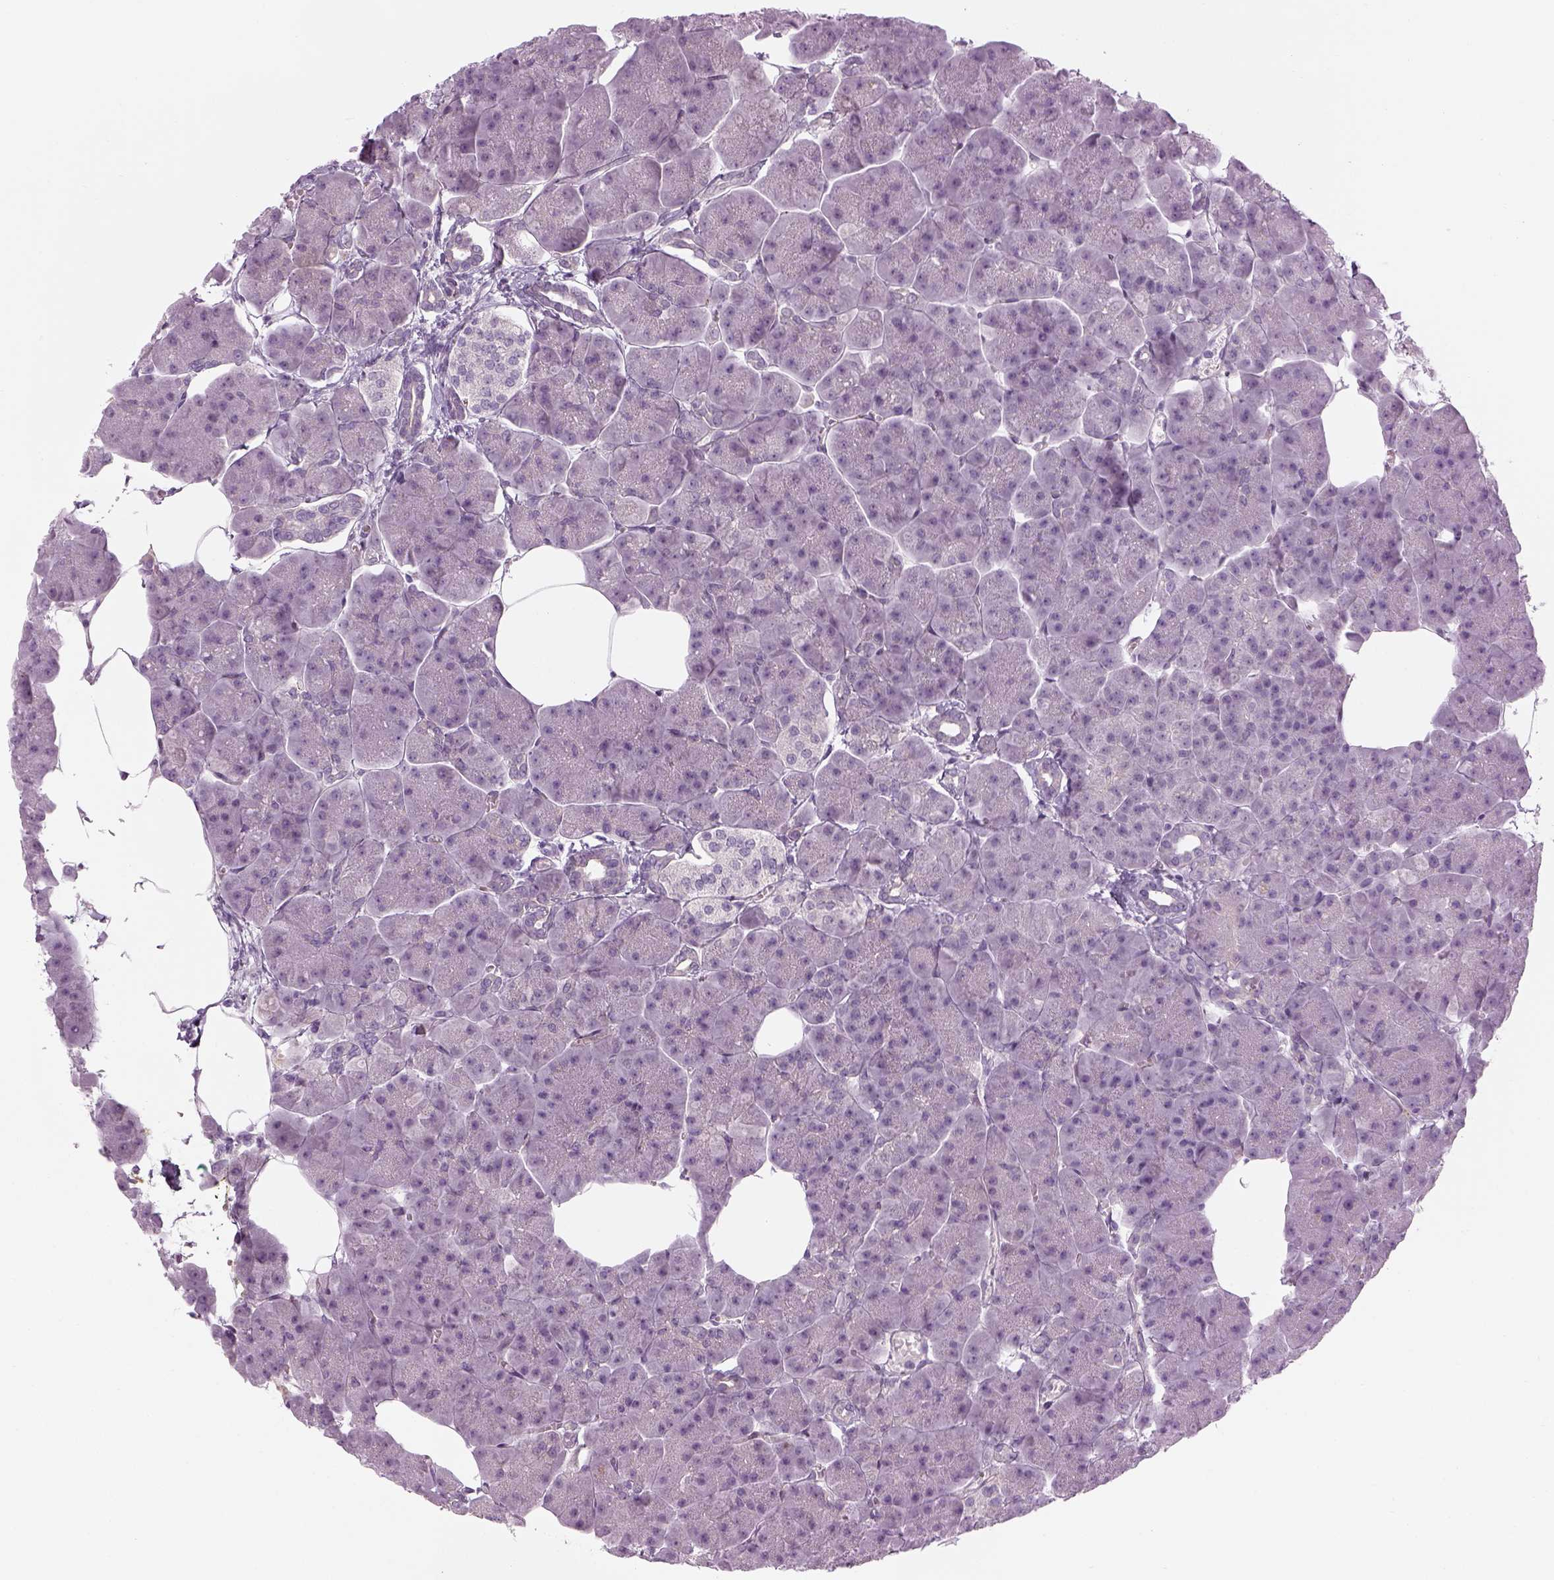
{"staining": {"intensity": "weak", "quantity": "<25%", "location": "cytoplasmic/membranous"}, "tissue": "pancreas", "cell_type": "Exocrine glandular cells", "image_type": "normal", "snomed": [{"axis": "morphology", "description": "Normal tissue, NOS"}, {"axis": "topography", "description": "Adipose tissue"}, {"axis": "topography", "description": "Pancreas"}, {"axis": "topography", "description": "Peripheral nerve tissue"}], "caption": "A photomicrograph of pancreas stained for a protein demonstrates no brown staining in exocrine glandular cells.", "gene": "LRRIQ3", "patient": {"sex": "female", "age": 58}}